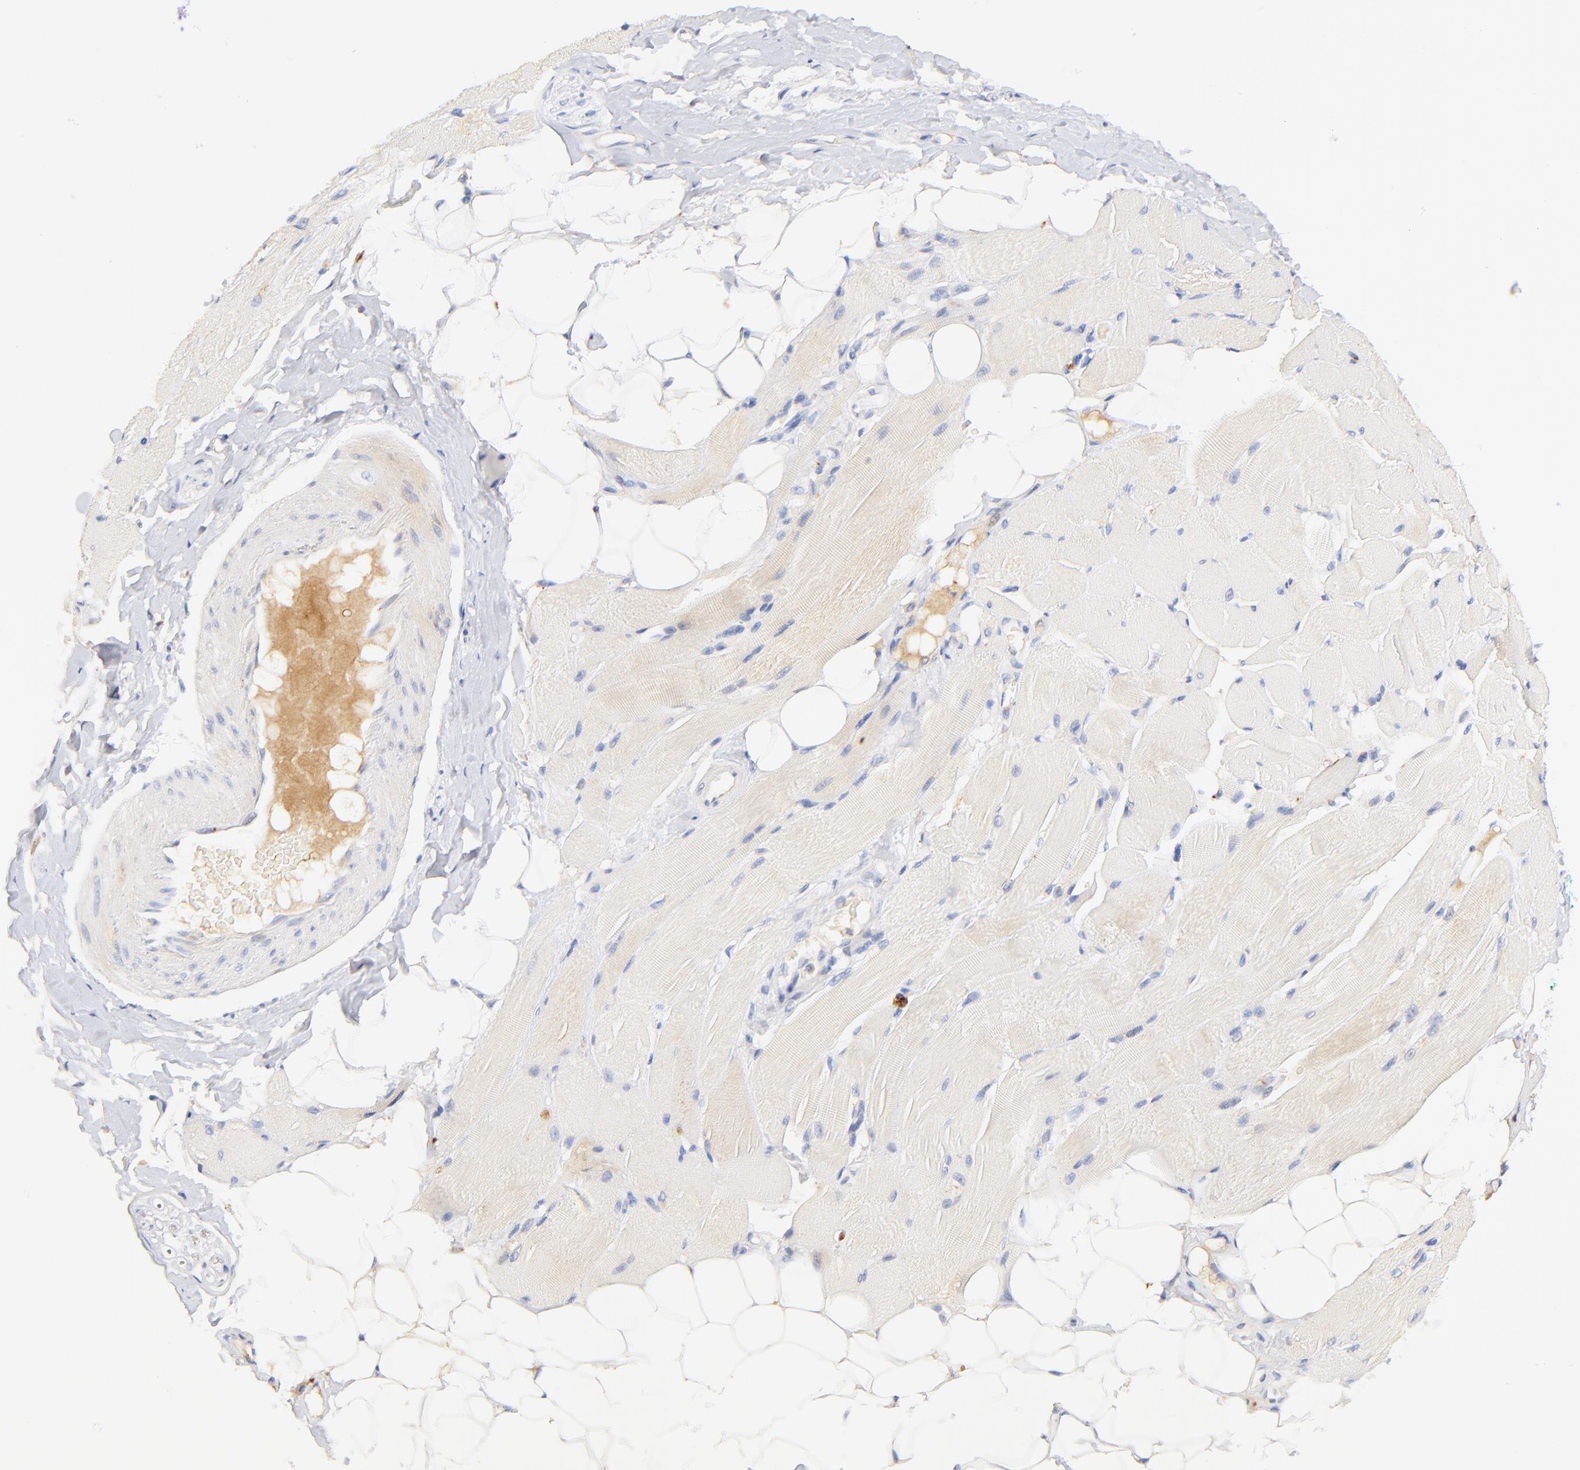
{"staining": {"intensity": "negative", "quantity": "none", "location": "none"}, "tissue": "skeletal muscle", "cell_type": "Myocytes", "image_type": "normal", "snomed": [{"axis": "morphology", "description": "Normal tissue, NOS"}, {"axis": "topography", "description": "Skeletal muscle"}, {"axis": "topography", "description": "Peripheral nerve tissue"}], "caption": "Immunohistochemistry (IHC) photomicrograph of normal skeletal muscle stained for a protein (brown), which displays no staining in myocytes.", "gene": "MDGA2", "patient": {"sex": "female", "age": 84}}